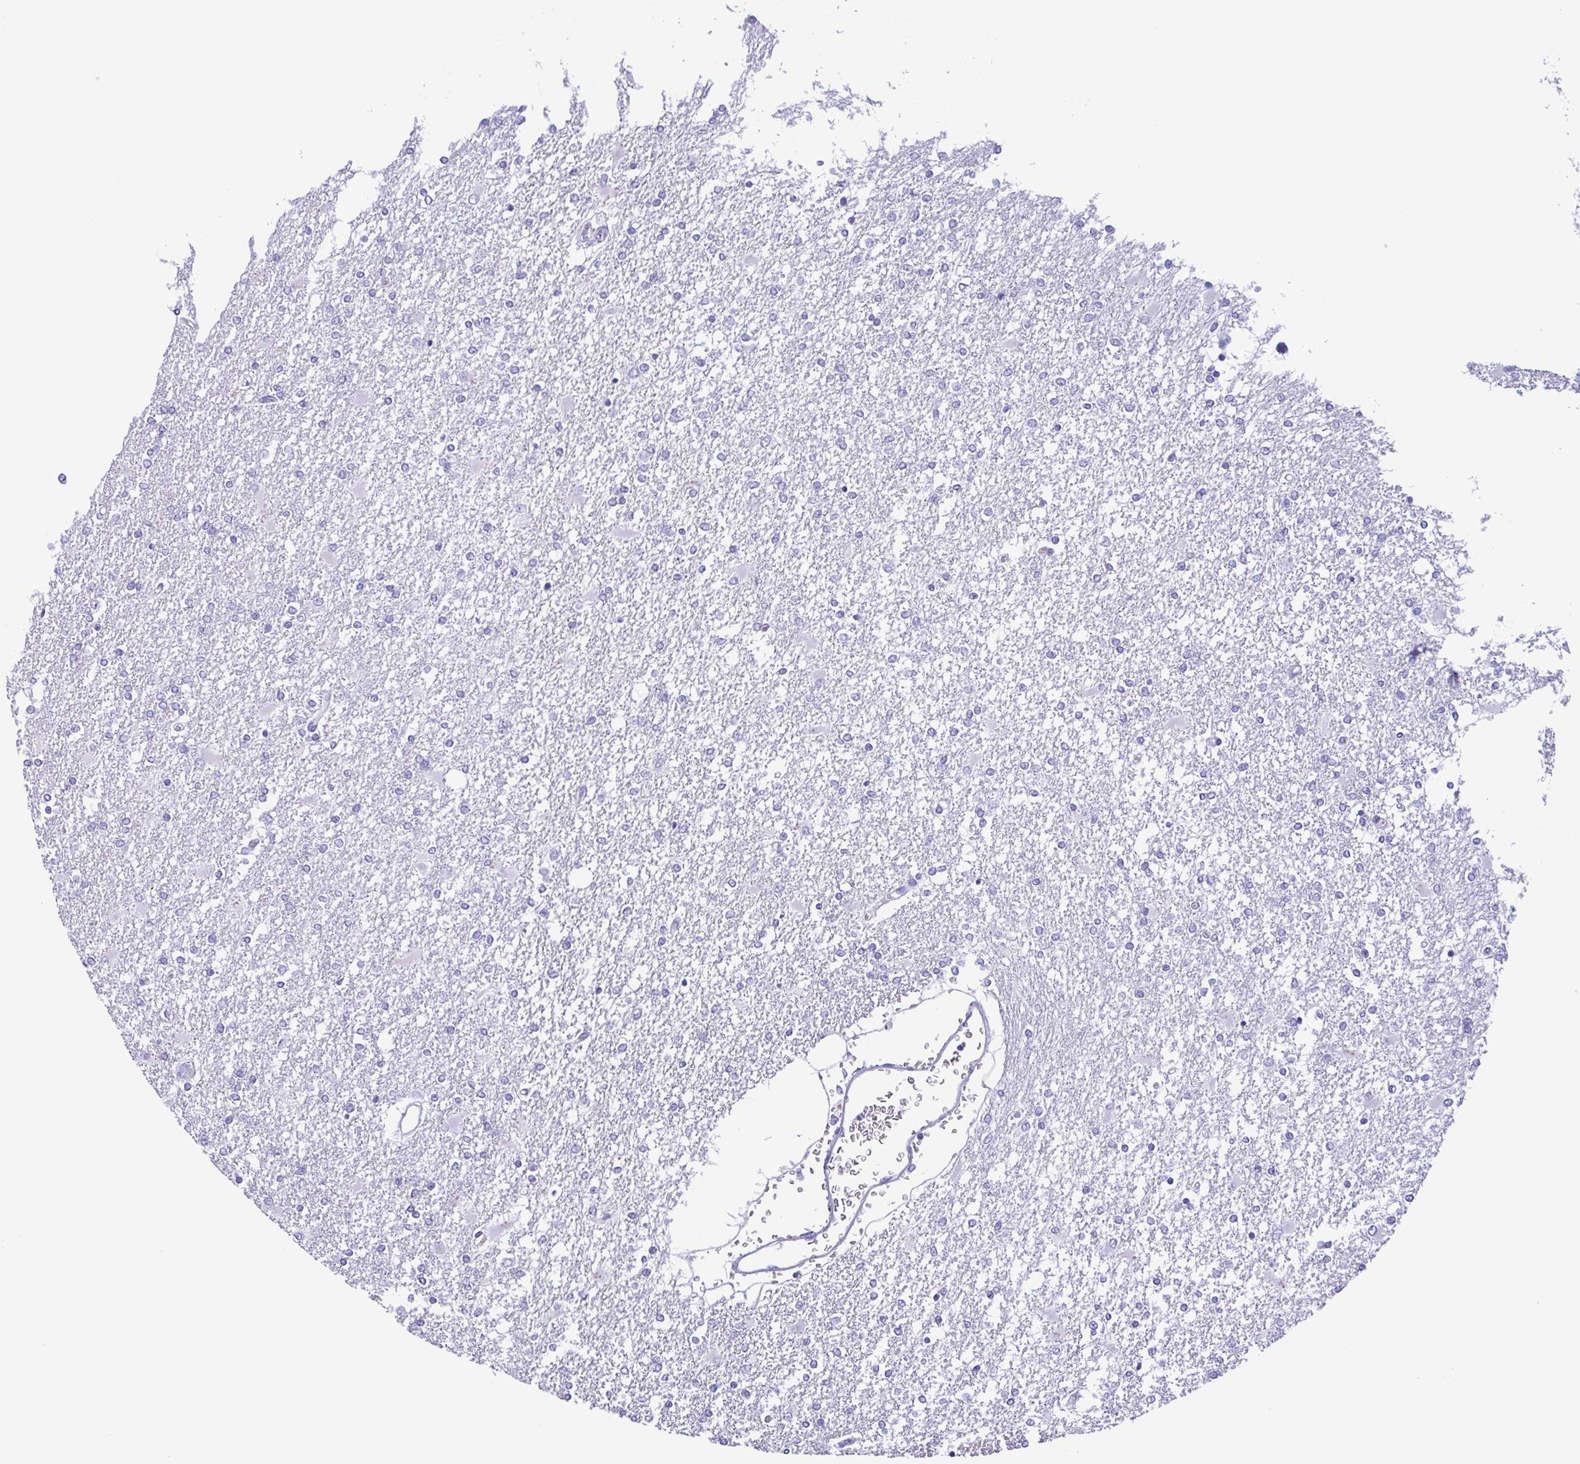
{"staining": {"intensity": "negative", "quantity": "none", "location": "none"}, "tissue": "glioma", "cell_type": "Tumor cells", "image_type": "cancer", "snomed": [{"axis": "morphology", "description": "Glioma, malignant, High grade"}, {"axis": "topography", "description": "Cerebral cortex"}], "caption": "IHC image of malignant high-grade glioma stained for a protein (brown), which reveals no staining in tumor cells.", "gene": "TSPY2", "patient": {"sex": "male", "age": 79}}